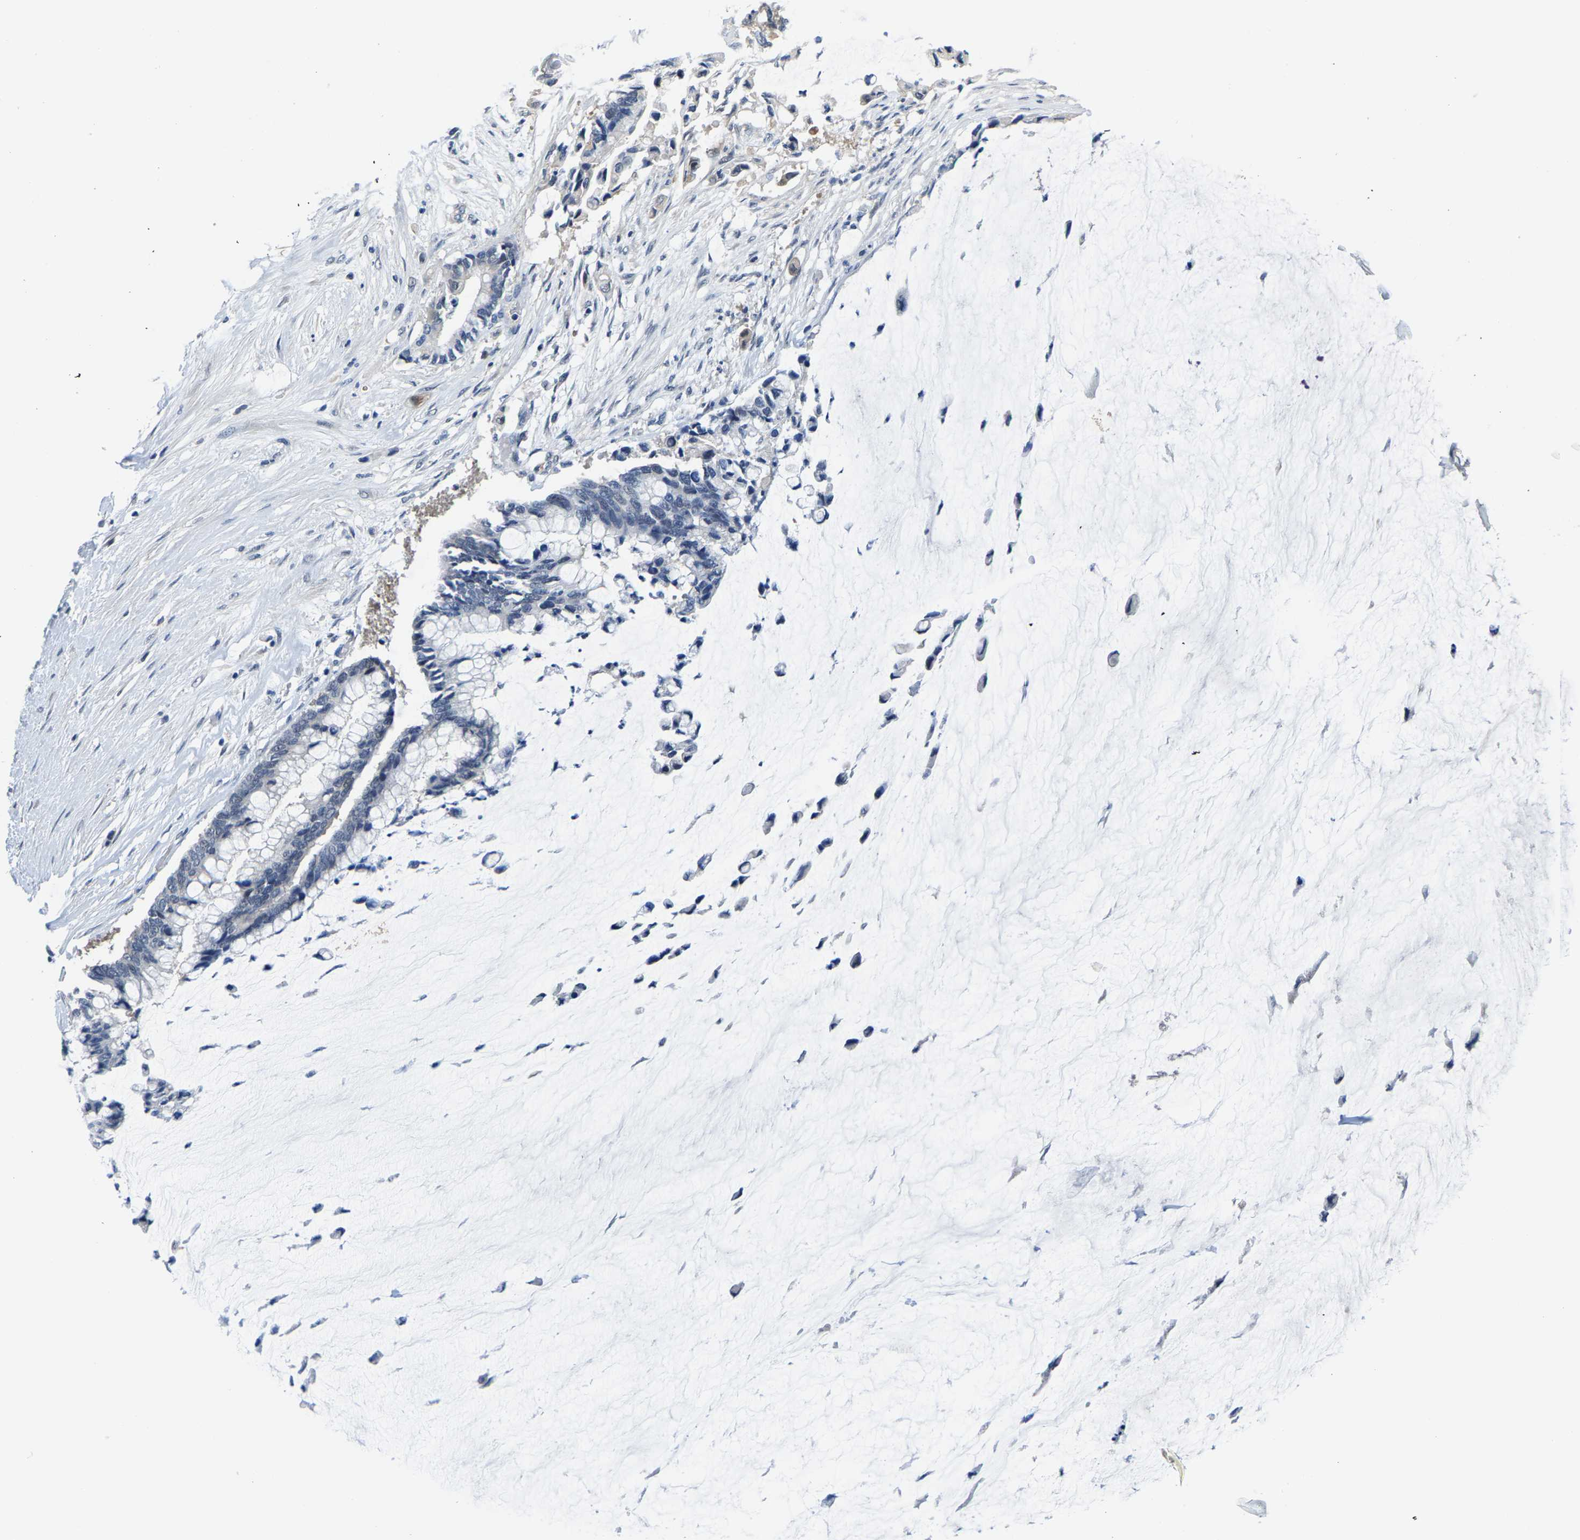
{"staining": {"intensity": "negative", "quantity": "none", "location": "none"}, "tissue": "pancreatic cancer", "cell_type": "Tumor cells", "image_type": "cancer", "snomed": [{"axis": "morphology", "description": "Adenocarcinoma, NOS"}, {"axis": "topography", "description": "Pancreas"}], "caption": "A high-resolution image shows IHC staining of adenocarcinoma (pancreatic), which shows no significant positivity in tumor cells.", "gene": "SSH3", "patient": {"sex": "male", "age": 41}}